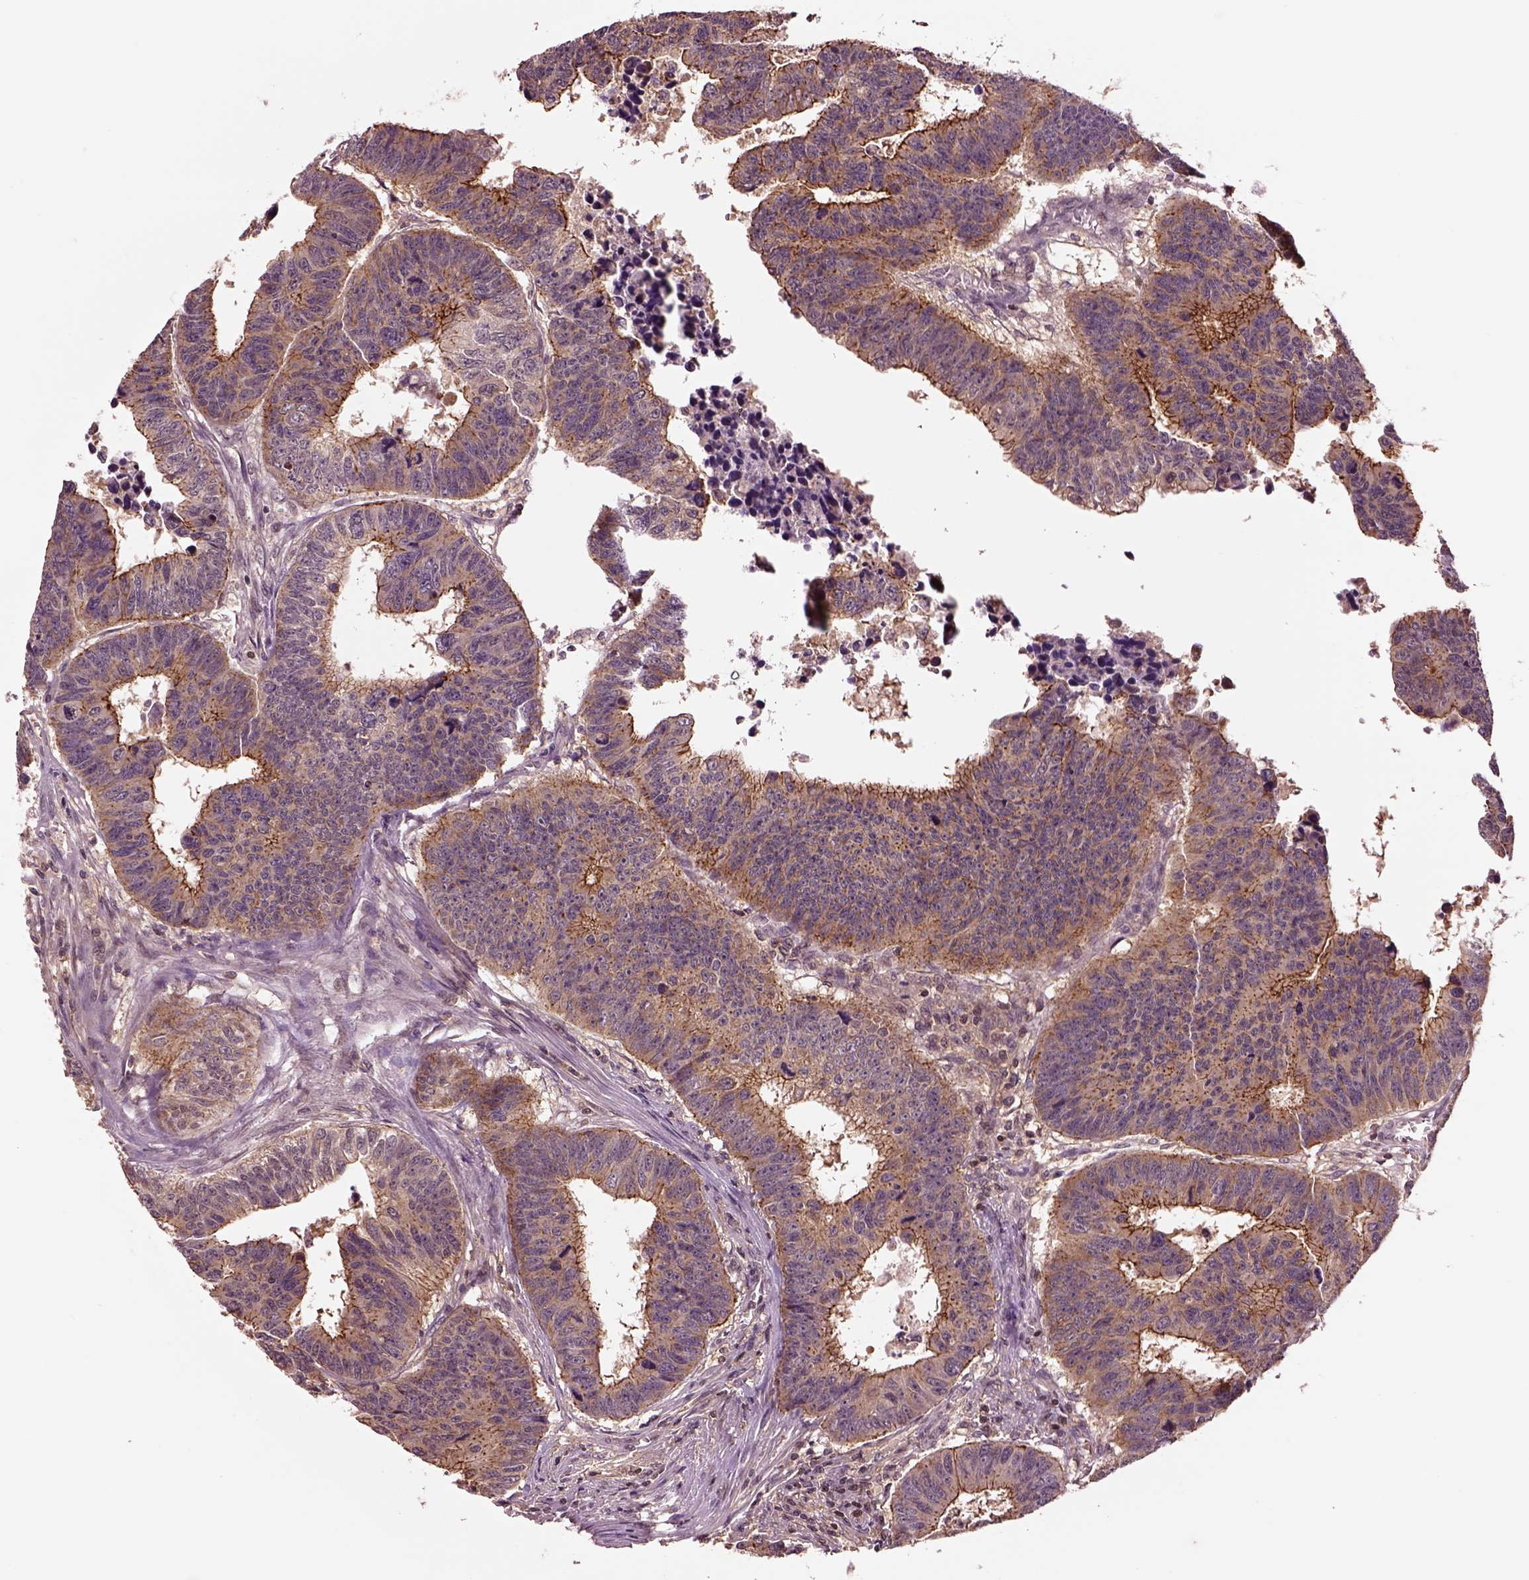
{"staining": {"intensity": "moderate", "quantity": ">75%", "location": "cytoplasmic/membranous"}, "tissue": "colorectal cancer", "cell_type": "Tumor cells", "image_type": "cancer", "snomed": [{"axis": "morphology", "description": "Adenocarcinoma, NOS"}, {"axis": "topography", "description": "Rectum"}], "caption": "A histopathology image of colorectal adenocarcinoma stained for a protein displays moderate cytoplasmic/membranous brown staining in tumor cells. Using DAB (3,3'-diaminobenzidine) (brown) and hematoxylin (blue) stains, captured at high magnification using brightfield microscopy.", "gene": "MTHFS", "patient": {"sex": "female", "age": 85}}